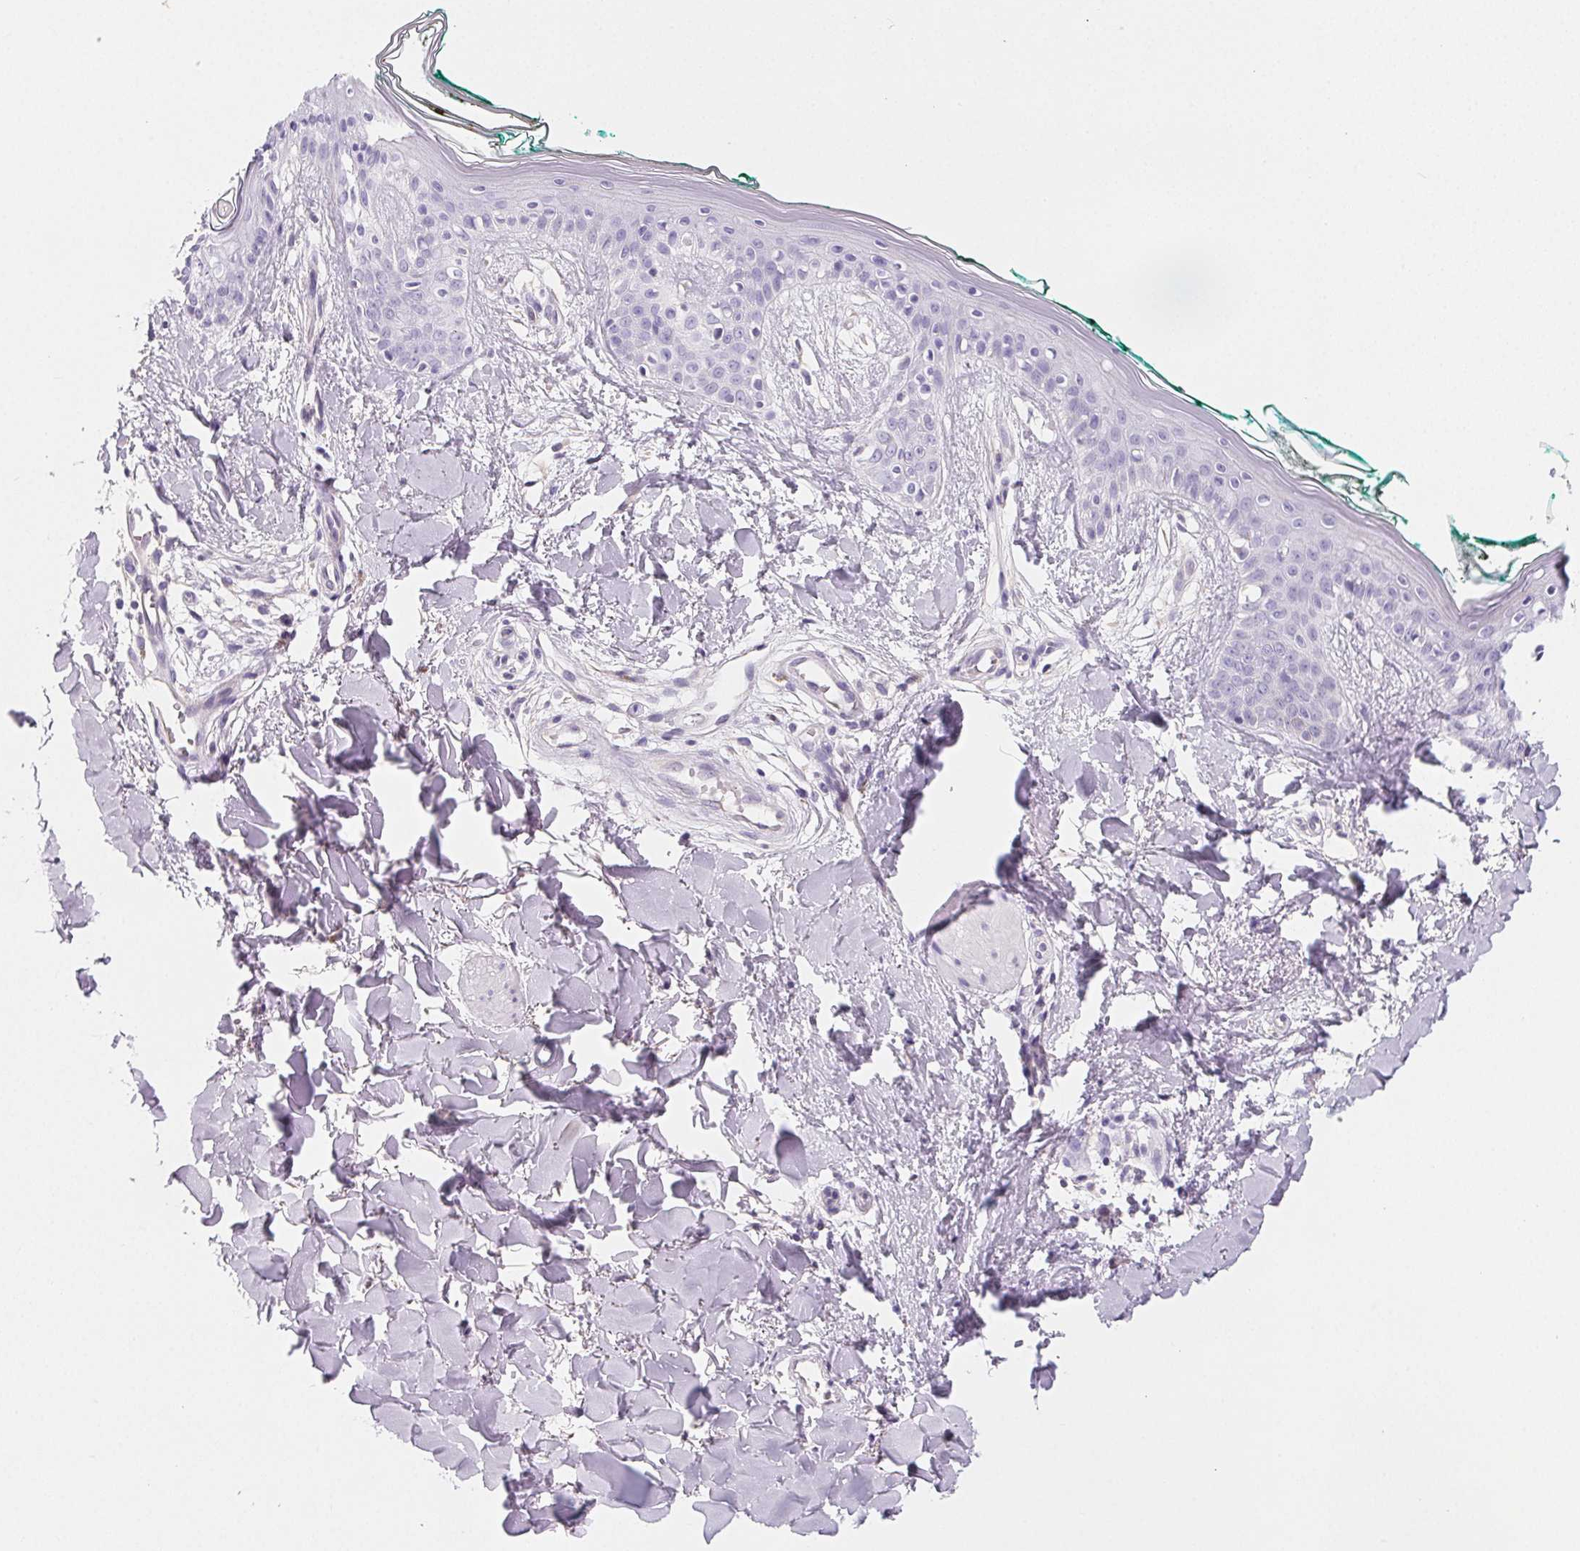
{"staining": {"intensity": "negative", "quantity": "none", "location": "none"}, "tissue": "skin", "cell_type": "Fibroblasts", "image_type": "normal", "snomed": [{"axis": "morphology", "description": "Normal tissue, NOS"}, {"axis": "topography", "description": "Skin"}], "caption": "Immunohistochemistry of normal skin demonstrates no expression in fibroblasts. (Stains: DAB (3,3'-diaminobenzidine) immunohistochemistry (IHC) with hematoxylin counter stain, Microscopy: brightfield microscopy at high magnification).", "gene": "PRSS1", "patient": {"sex": "female", "age": 34}}